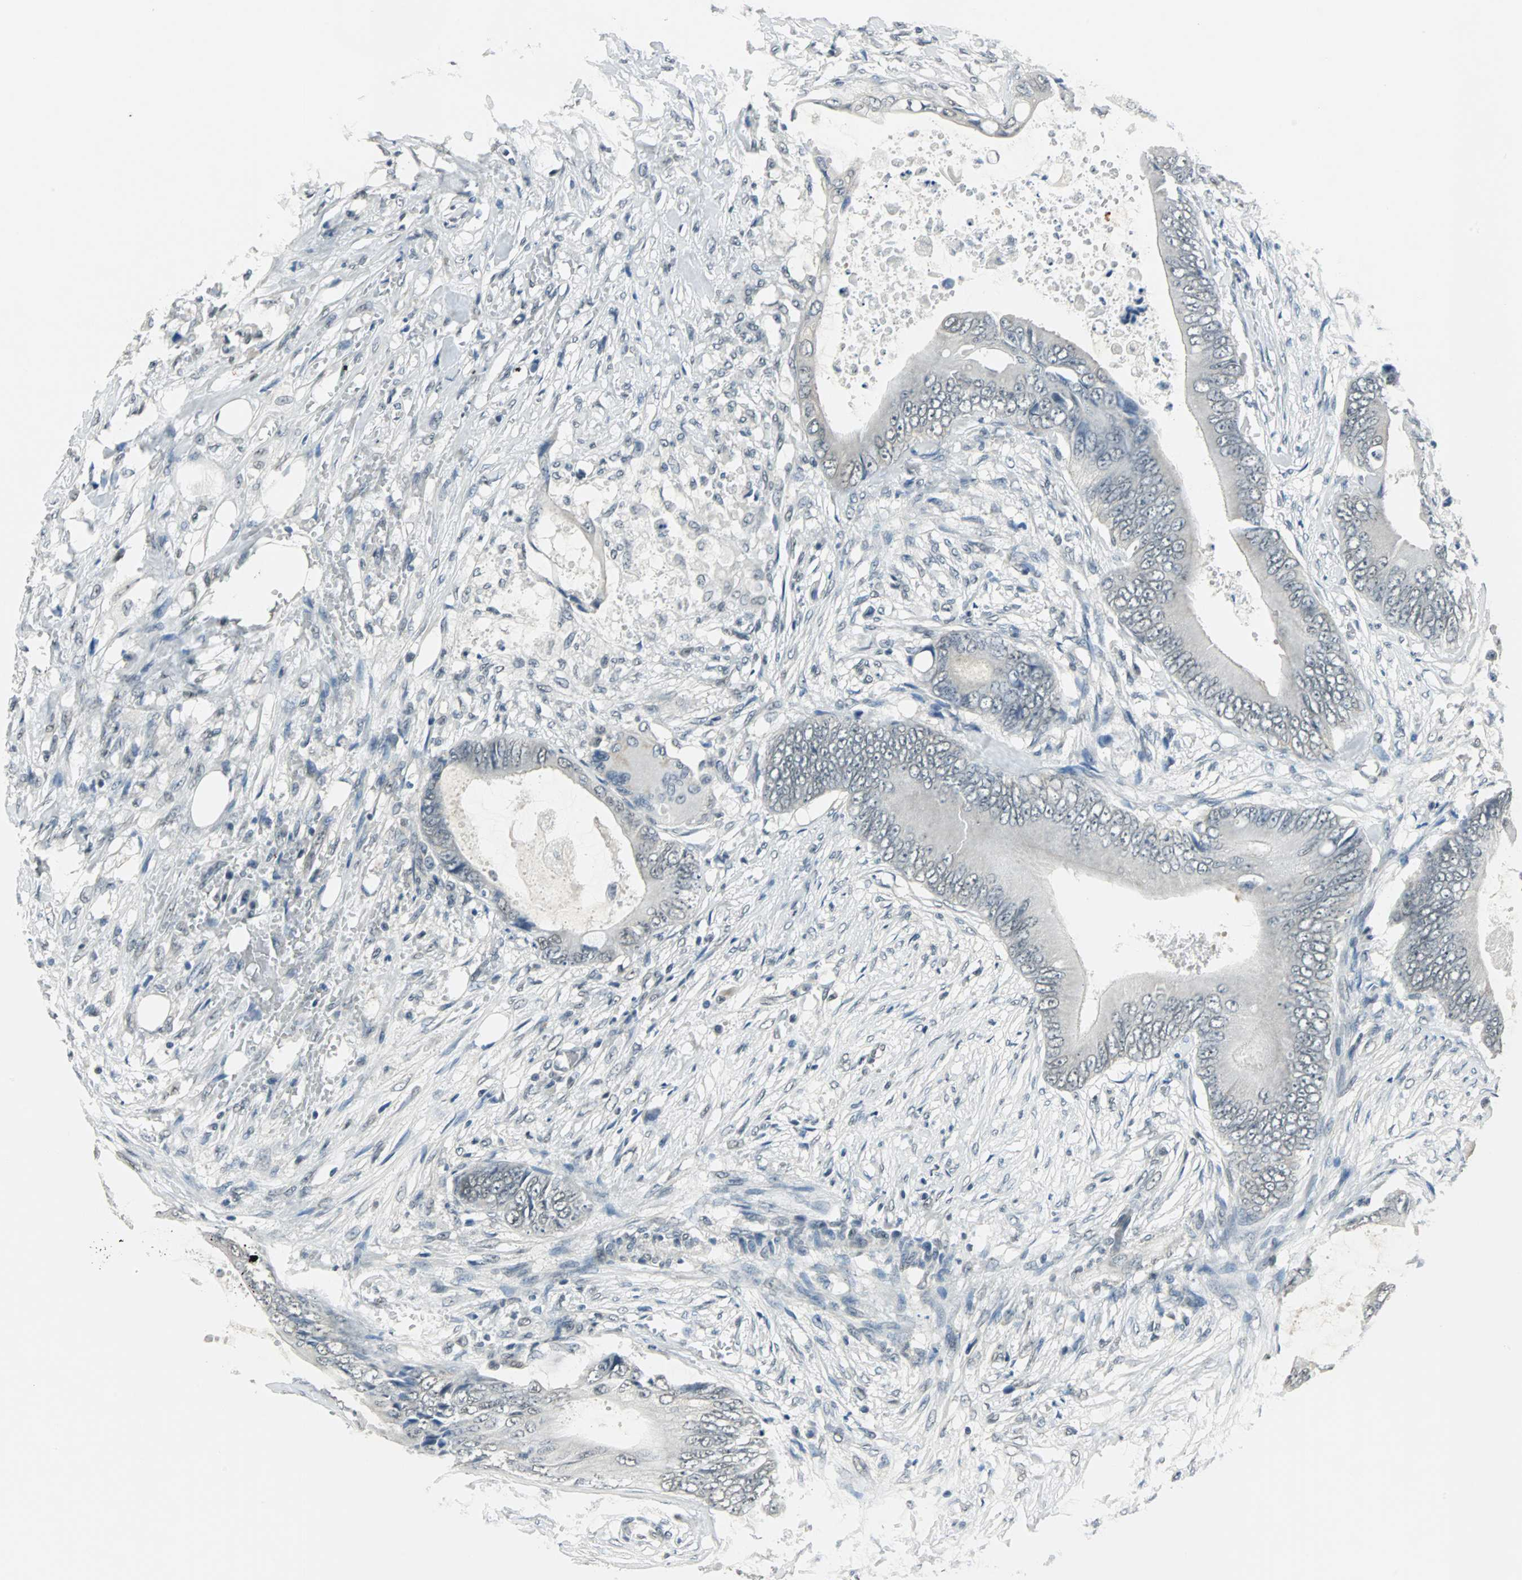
{"staining": {"intensity": "weak", "quantity": "<25%", "location": "cytoplasmic/membranous"}, "tissue": "colorectal cancer", "cell_type": "Tumor cells", "image_type": "cancer", "snomed": [{"axis": "morphology", "description": "Normal tissue, NOS"}, {"axis": "morphology", "description": "Adenocarcinoma, NOS"}, {"axis": "topography", "description": "Rectum"}, {"axis": "topography", "description": "Peripheral nerve tissue"}], "caption": "Colorectal cancer was stained to show a protein in brown. There is no significant positivity in tumor cells.", "gene": "RBM14", "patient": {"sex": "female", "age": 77}}